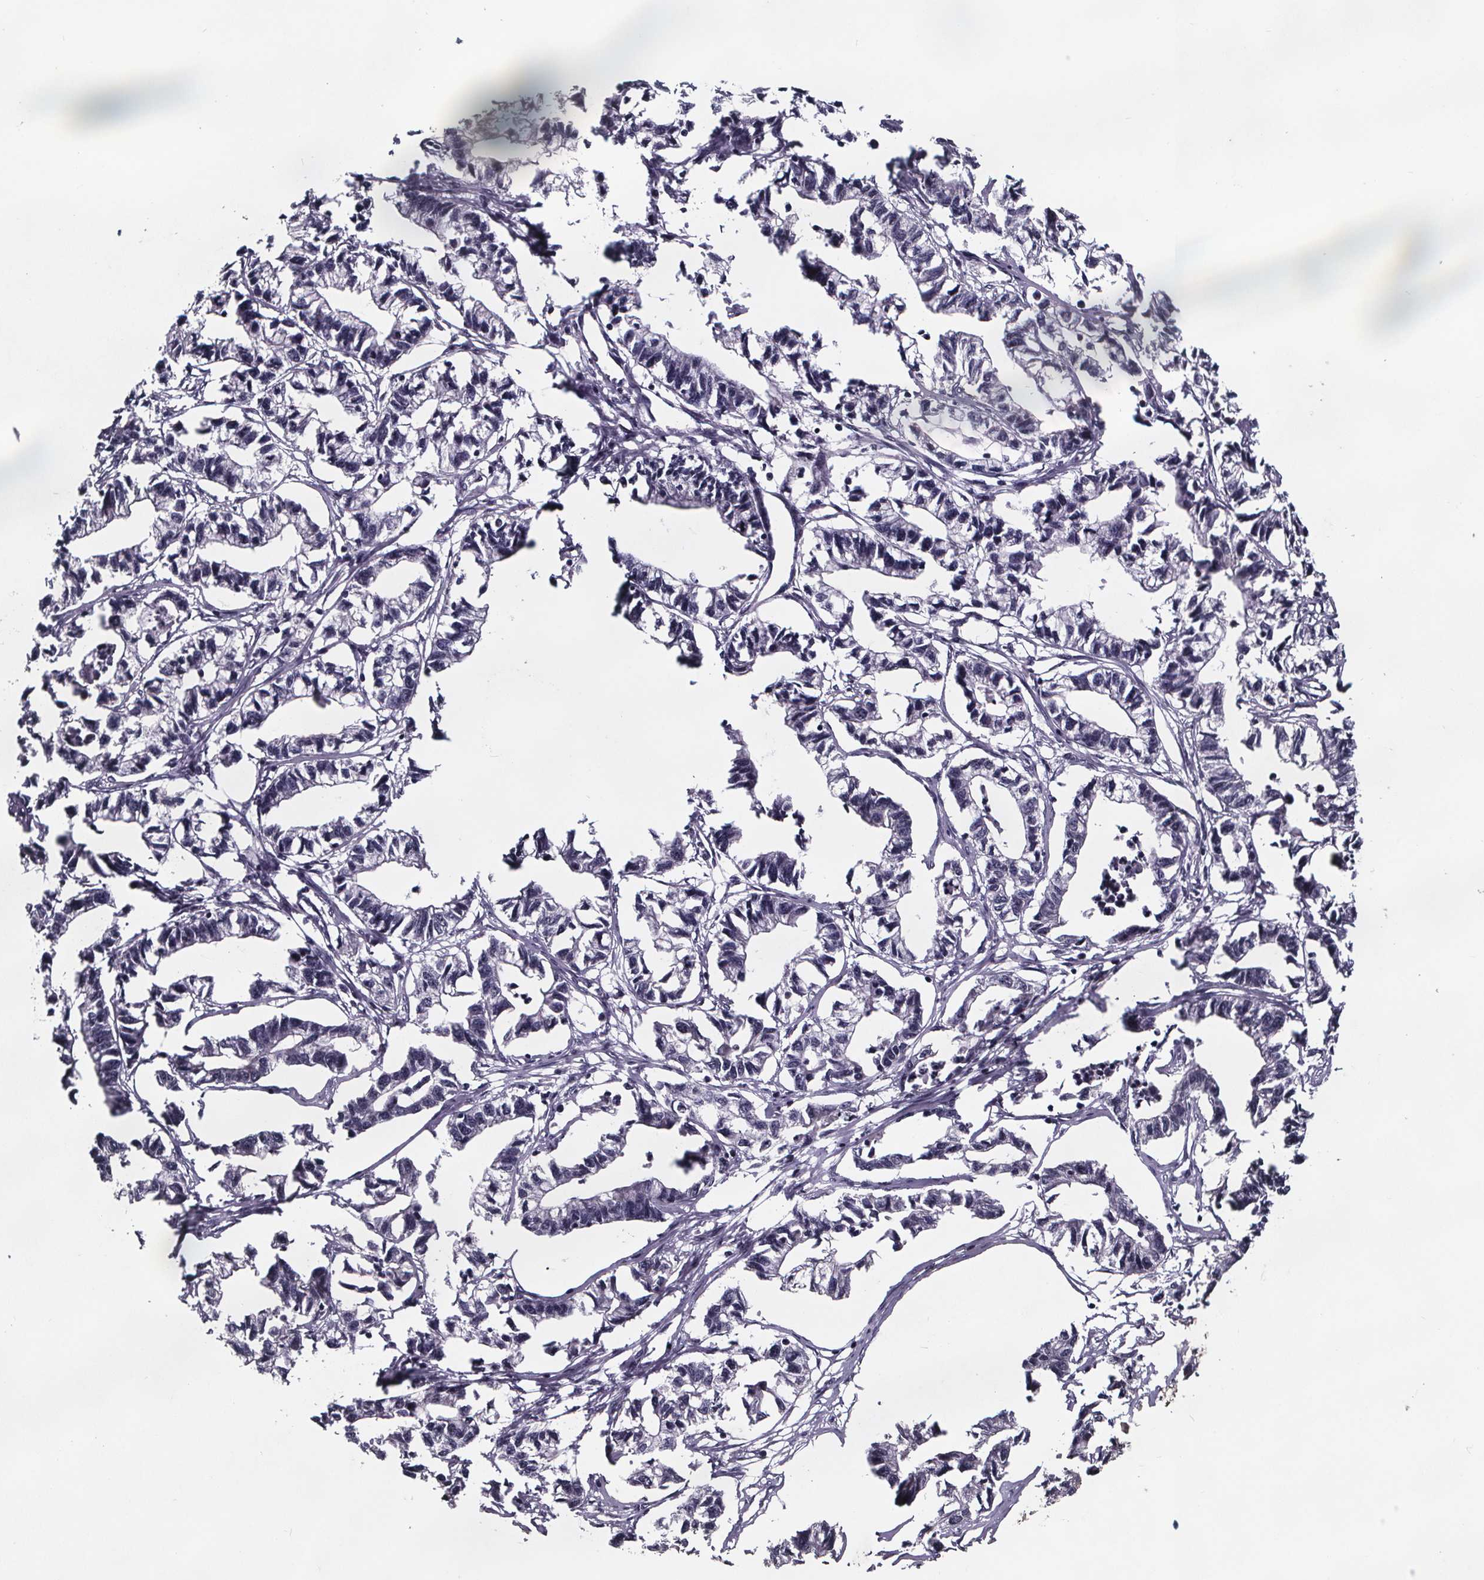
{"staining": {"intensity": "negative", "quantity": "none", "location": "none"}, "tissue": "stomach cancer", "cell_type": "Tumor cells", "image_type": "cancer", "snomed": [{"axis": "morphology", "description": "Adenocarcinoma, NOS"}, {"axis": "topography", "description": "Stomach"}], "caption": "This micrograph is of adenocarcinoma (stomach) stained with IHC to label a protein in brown with the nuclei are counter-stained blue. There is no staining in tumor cells.", "gene": "AR", "patient": {"sex": "male", "age": 83}}